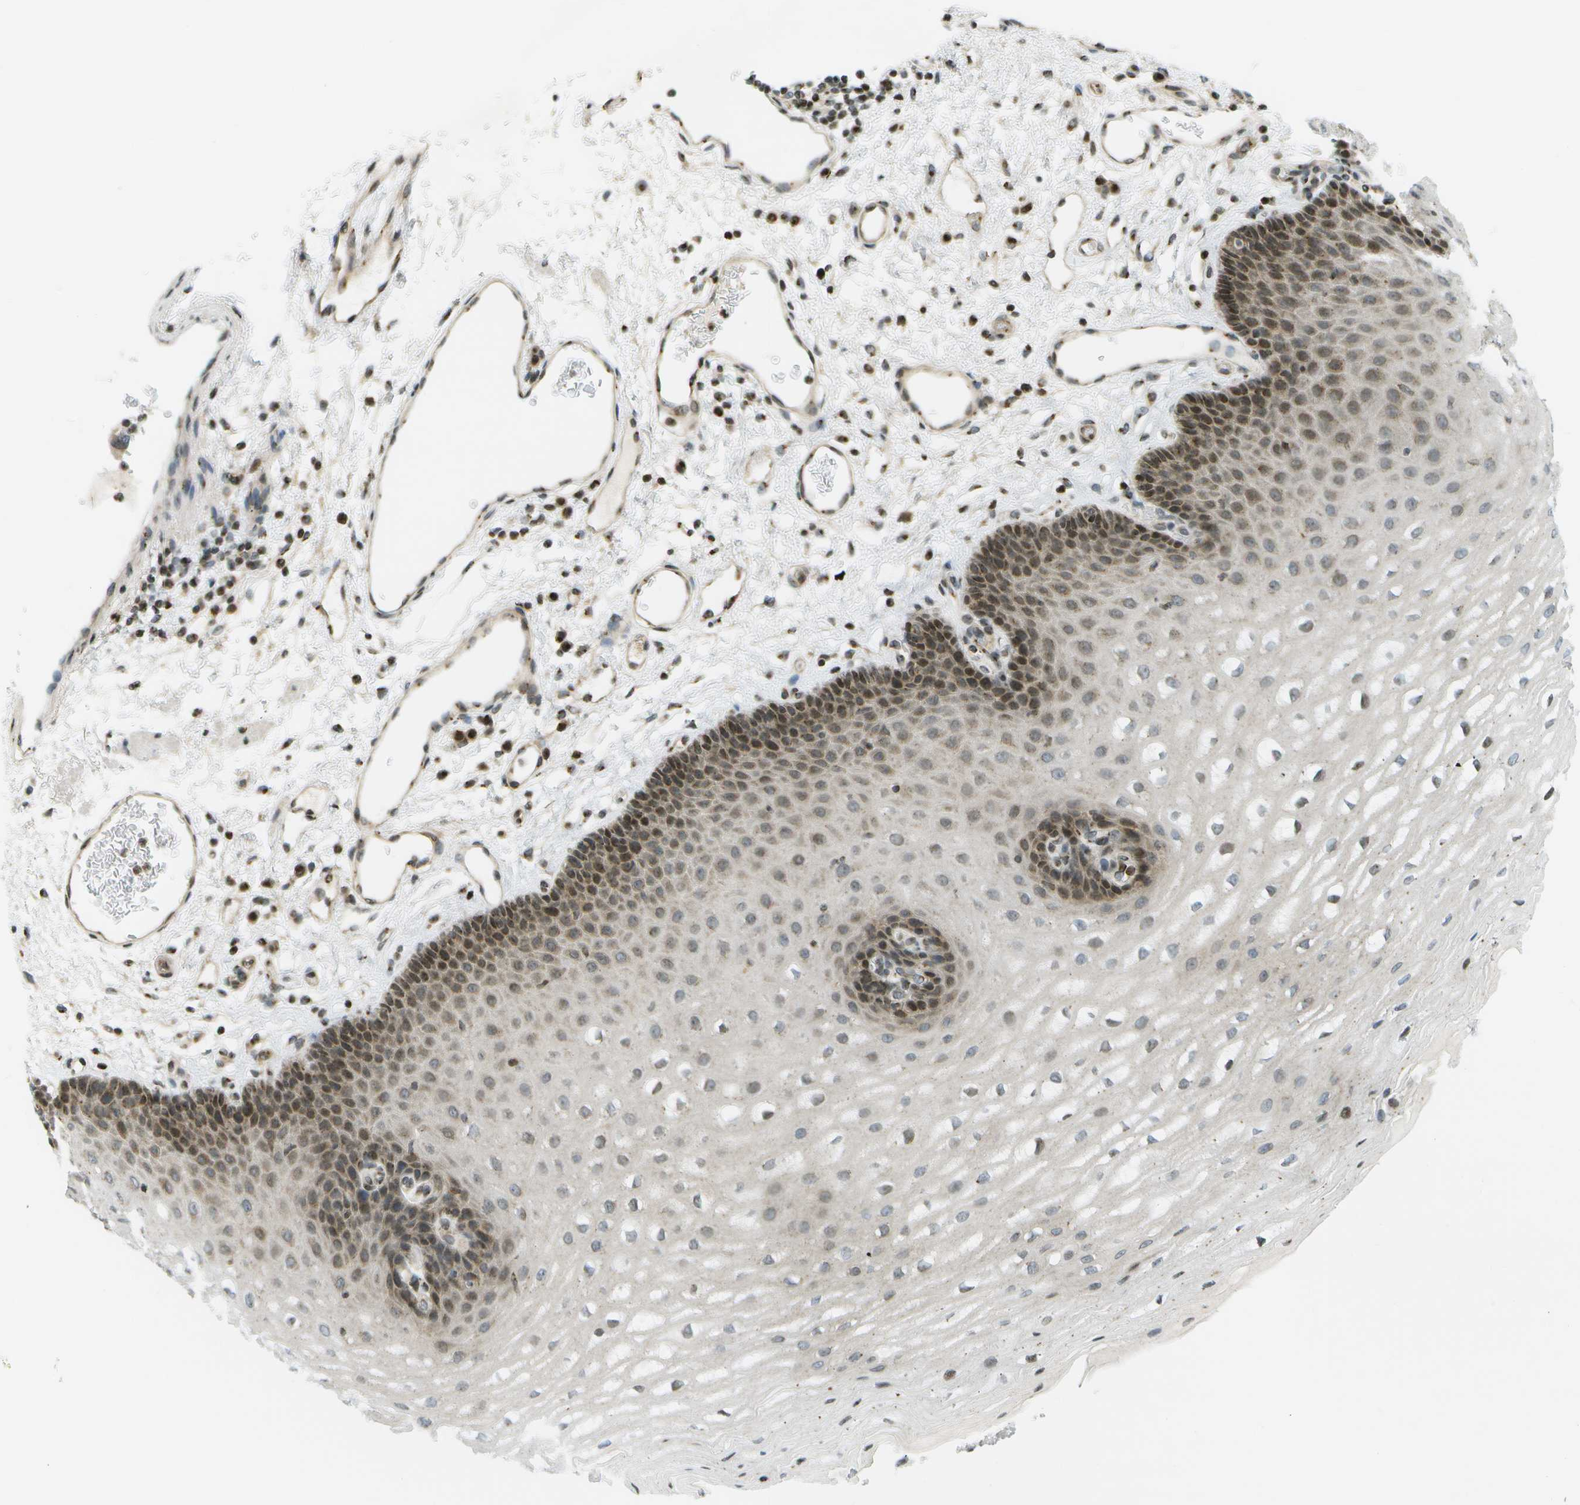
{"staining": {"intensity": "strong", "quantity": "<25%", "location": "cytoplasmic/membranous,nuclear"}, "tissue": "esophagus", "cell_type": "Squamous epithelial cells", "image_type": "normal", "snomed": [{"axis": "morphology", "description": "Normal tissue, NOS"}, {"axis": "topography", "description": "Esophagus"}], "caption": "Squamous epithelial cells show medium levels of strong cytoplasmic/membranous,nuclear expression in about <25% of cells in unremarkable human esophagus.", "gene": "EVC", "patient": {"sex": "male", "age": 54}}